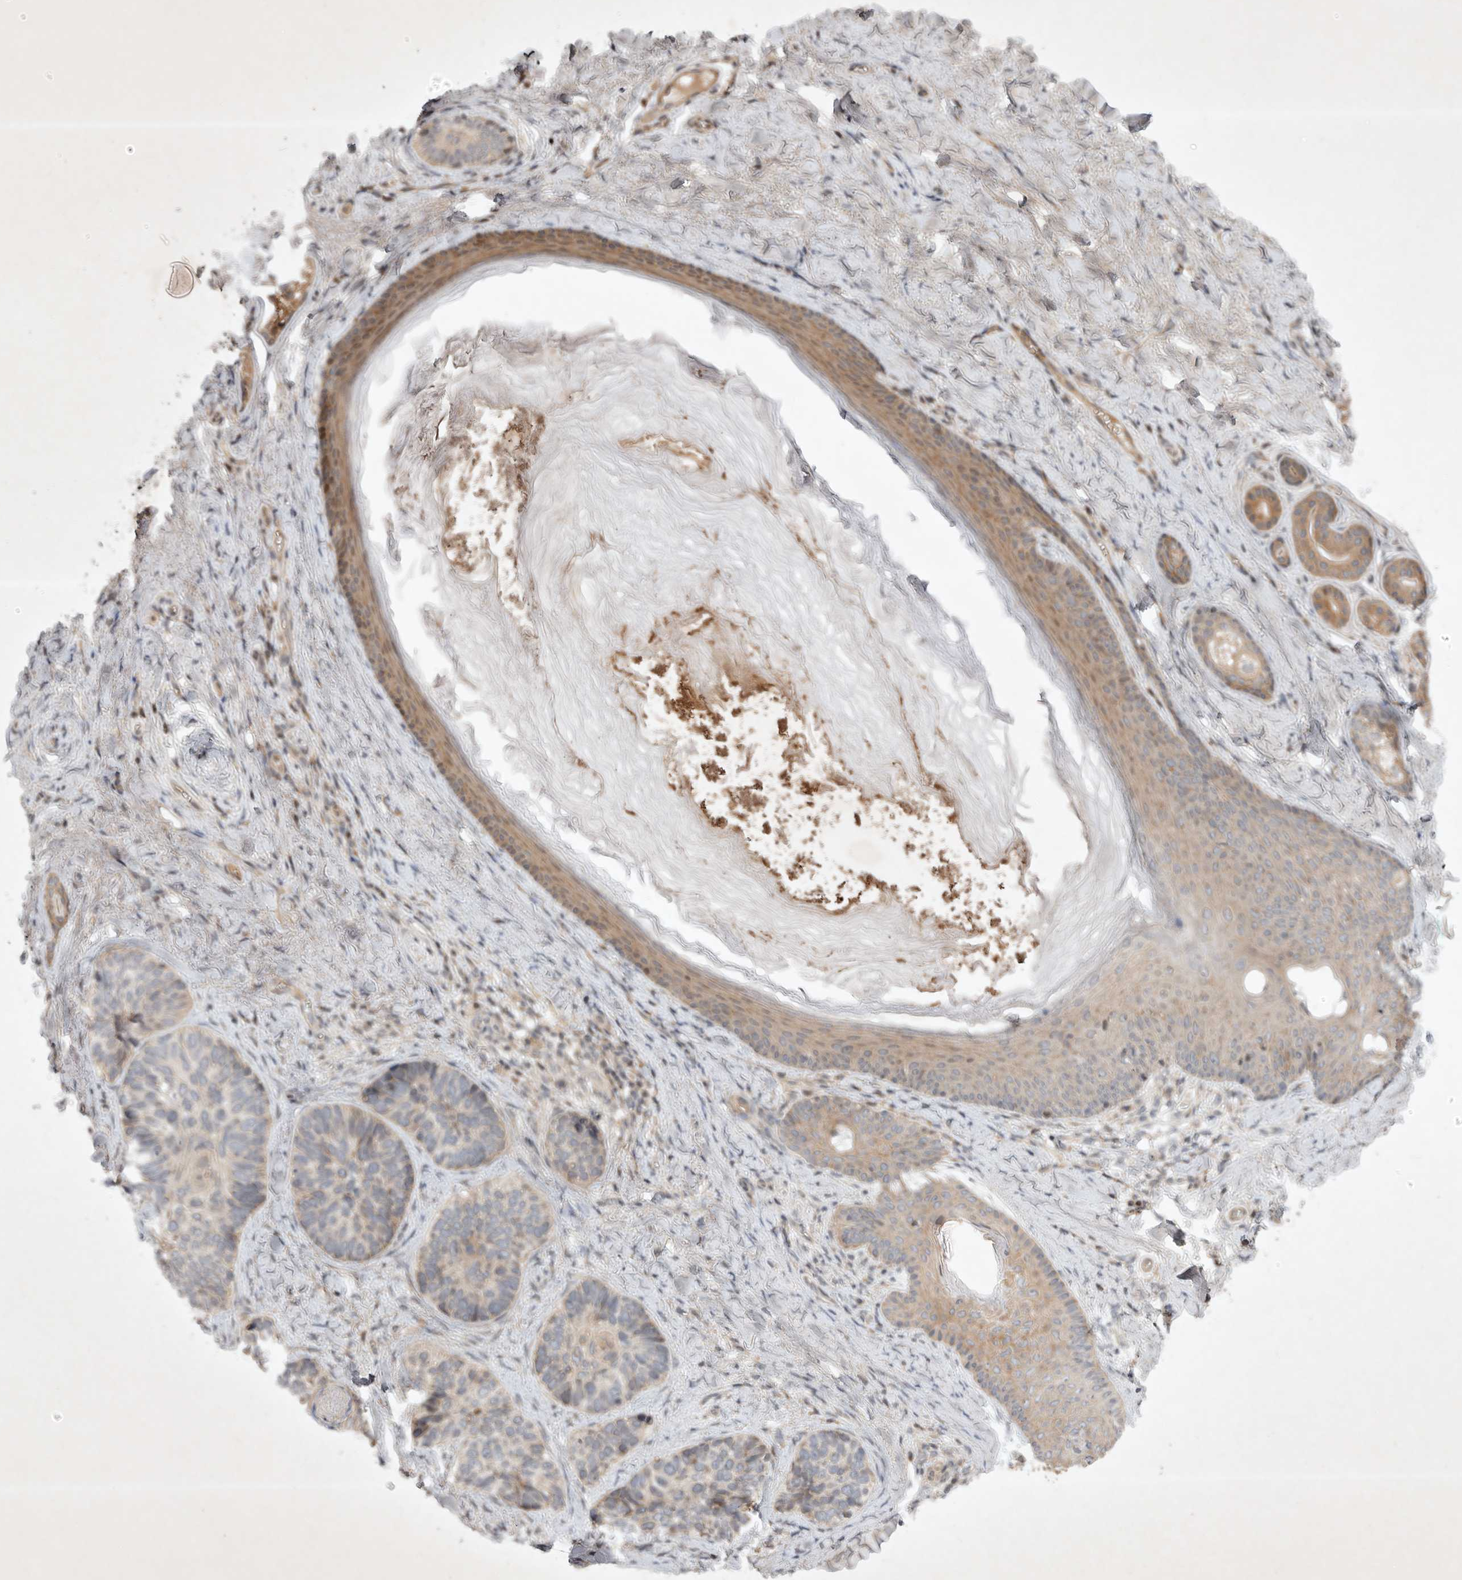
{"staining": {"intensity": "weak", "quantity": "<25%", "location": "cytoplasmic/membranous"}, "tissue": "skin cancer", "cell_type": "Tumor cells", "image_type": "cancer", "snomed": [{"axis": "morphology", "description": "Basal cell carcinoma"}, {"axis": "topography", "description": "Skin"}], "caption": "IHC photomicrograph of neoplastic tissue: basal cell carcinoma (skin) stained with DAB demonstrates no significant protein expression in tumor cells. (Brightfield microscopy of DAB (3,3'-diaminobenzidine) immunohistochemistry (IHC) at high magnification).", "gene": "EIF2AK1", "patient": {"sex": "male", "age": 62}}